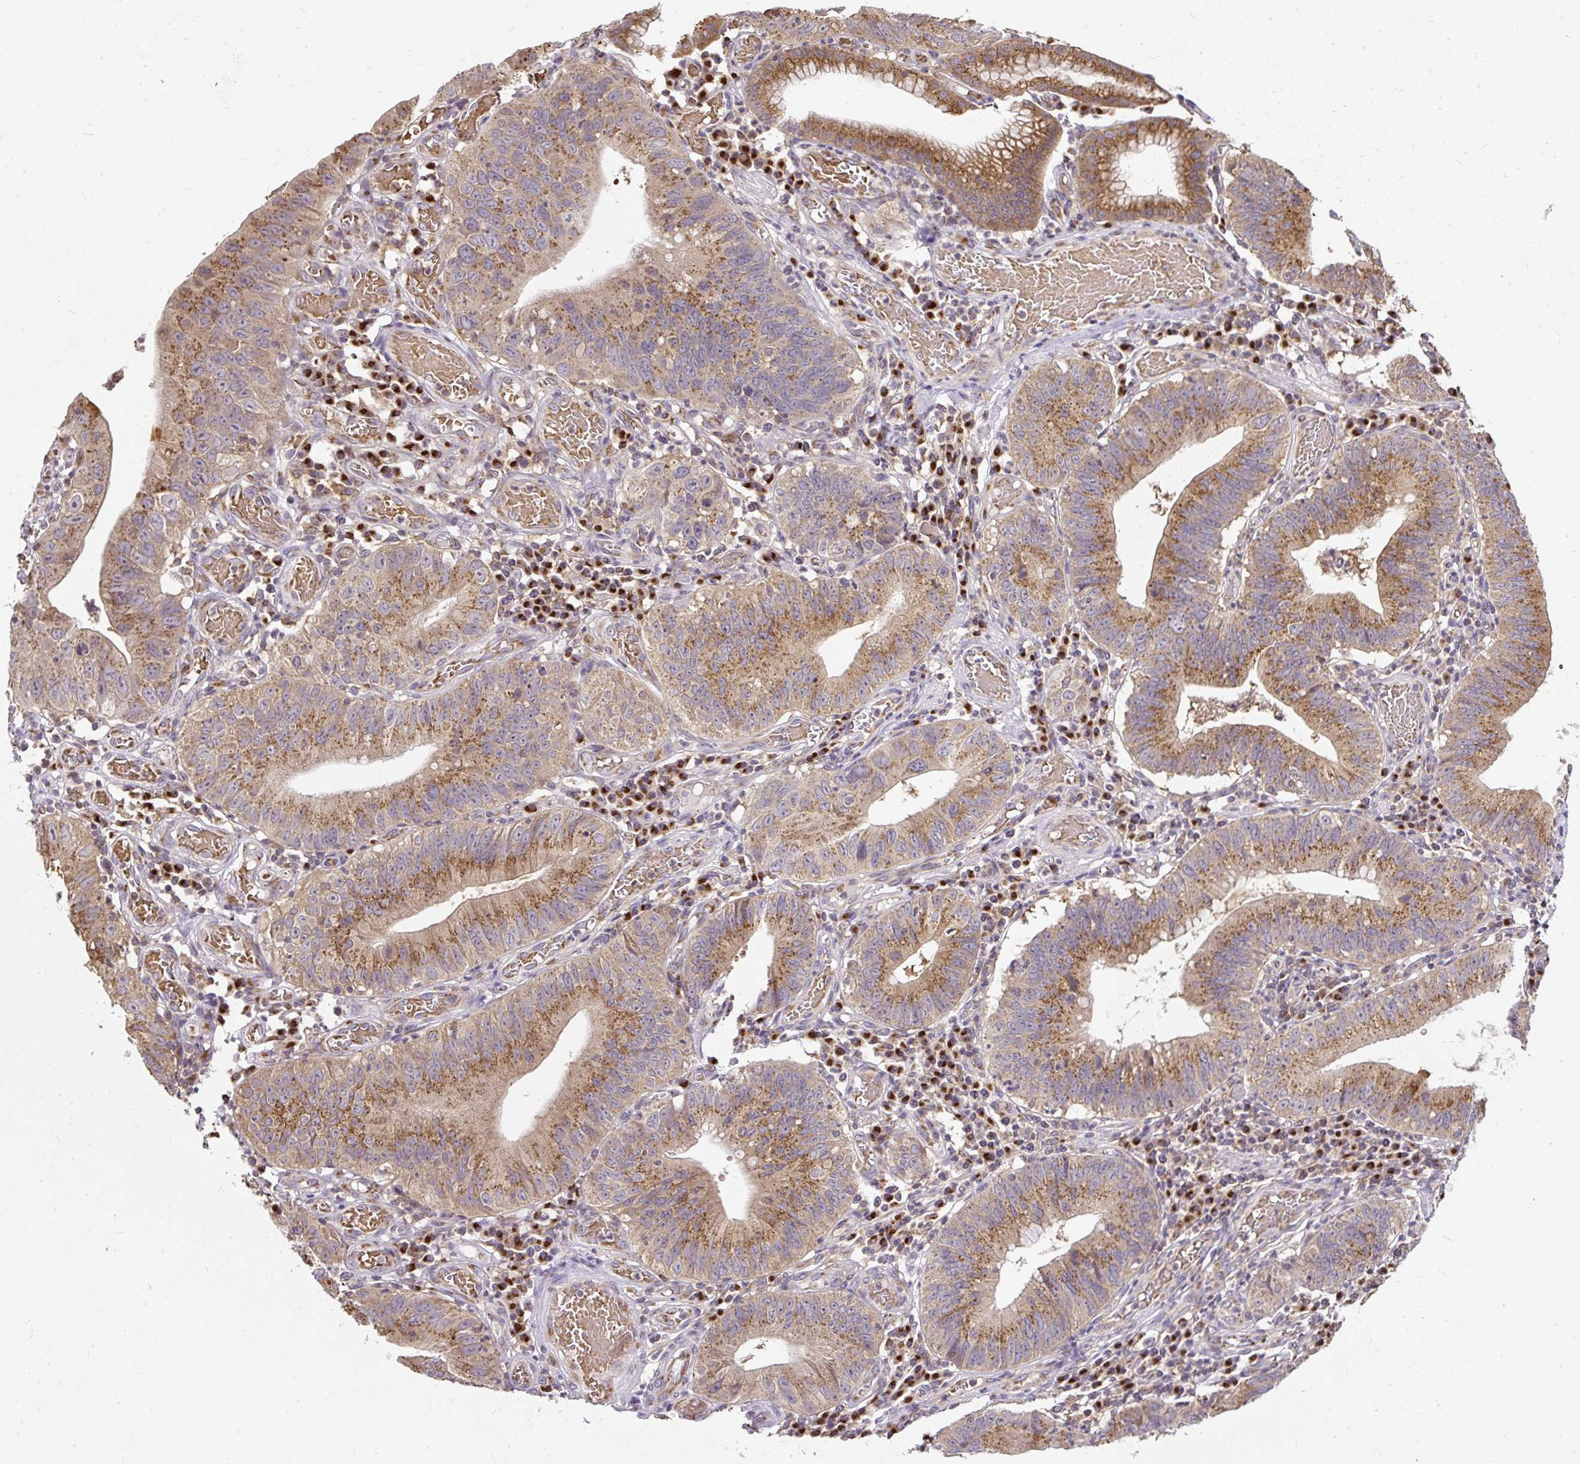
{"staining": {"intensity": "moderate", "quantity": ">75%", "location": "cytoplasmic/membranous"}, "tissue": "stomach cancer", "cell_type": "Tumor cells", "image_type": "cancer", "snomed": [{"axis": "morphology", "description": "Adenocarcinoma, NOS"}, {"axis": "topography", "description": "Stomach"}], "caption": "A photomicrograph of stomach adenocarcinoma stained for a protein shows moderate cytoplasmic/membranous brown staining in tumor cells.", "gene": "SMC4", "patient": {"sex": "male", "age": 59}}